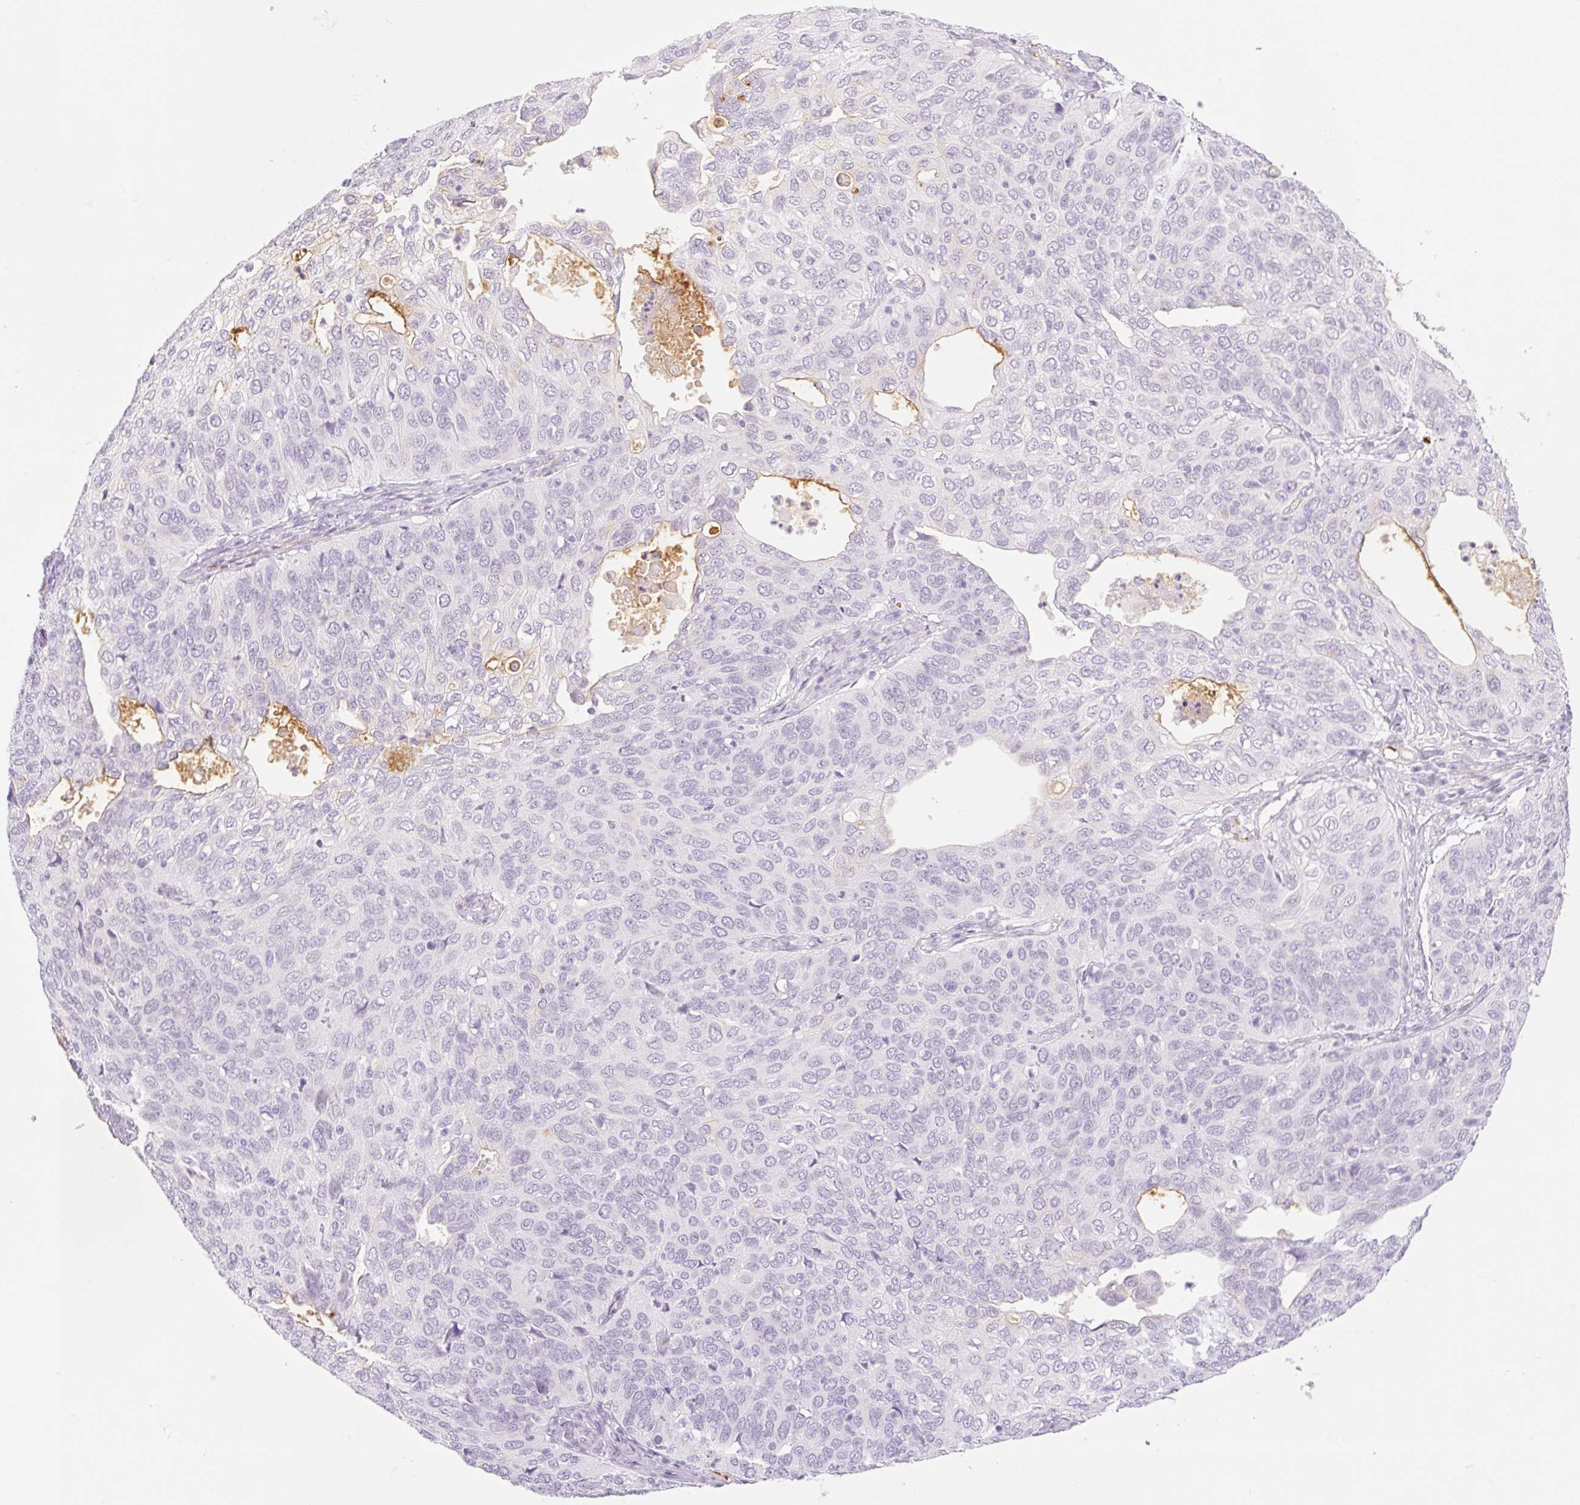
{"staining": {"intensity": "negative", "quantity": "none", "location": "none"}, "tissue": "cervical cancer", "cell_type": "Tumor cells", "image_type": "cancer", "snomed": [{"axis": "morphology", "description": "Squamous cell carcinoma, NOS"}, {"axis": "topography", "description": "Cervix"}], "caption": "Tumor cells show no significant protein staining in cervical cancer (squamous cell carcinoma). (DAB IHC visualized using brightfield microscopy, high magnification).", "gene": "TAF1L", "patient": {"sex": "female", "age": 36}}